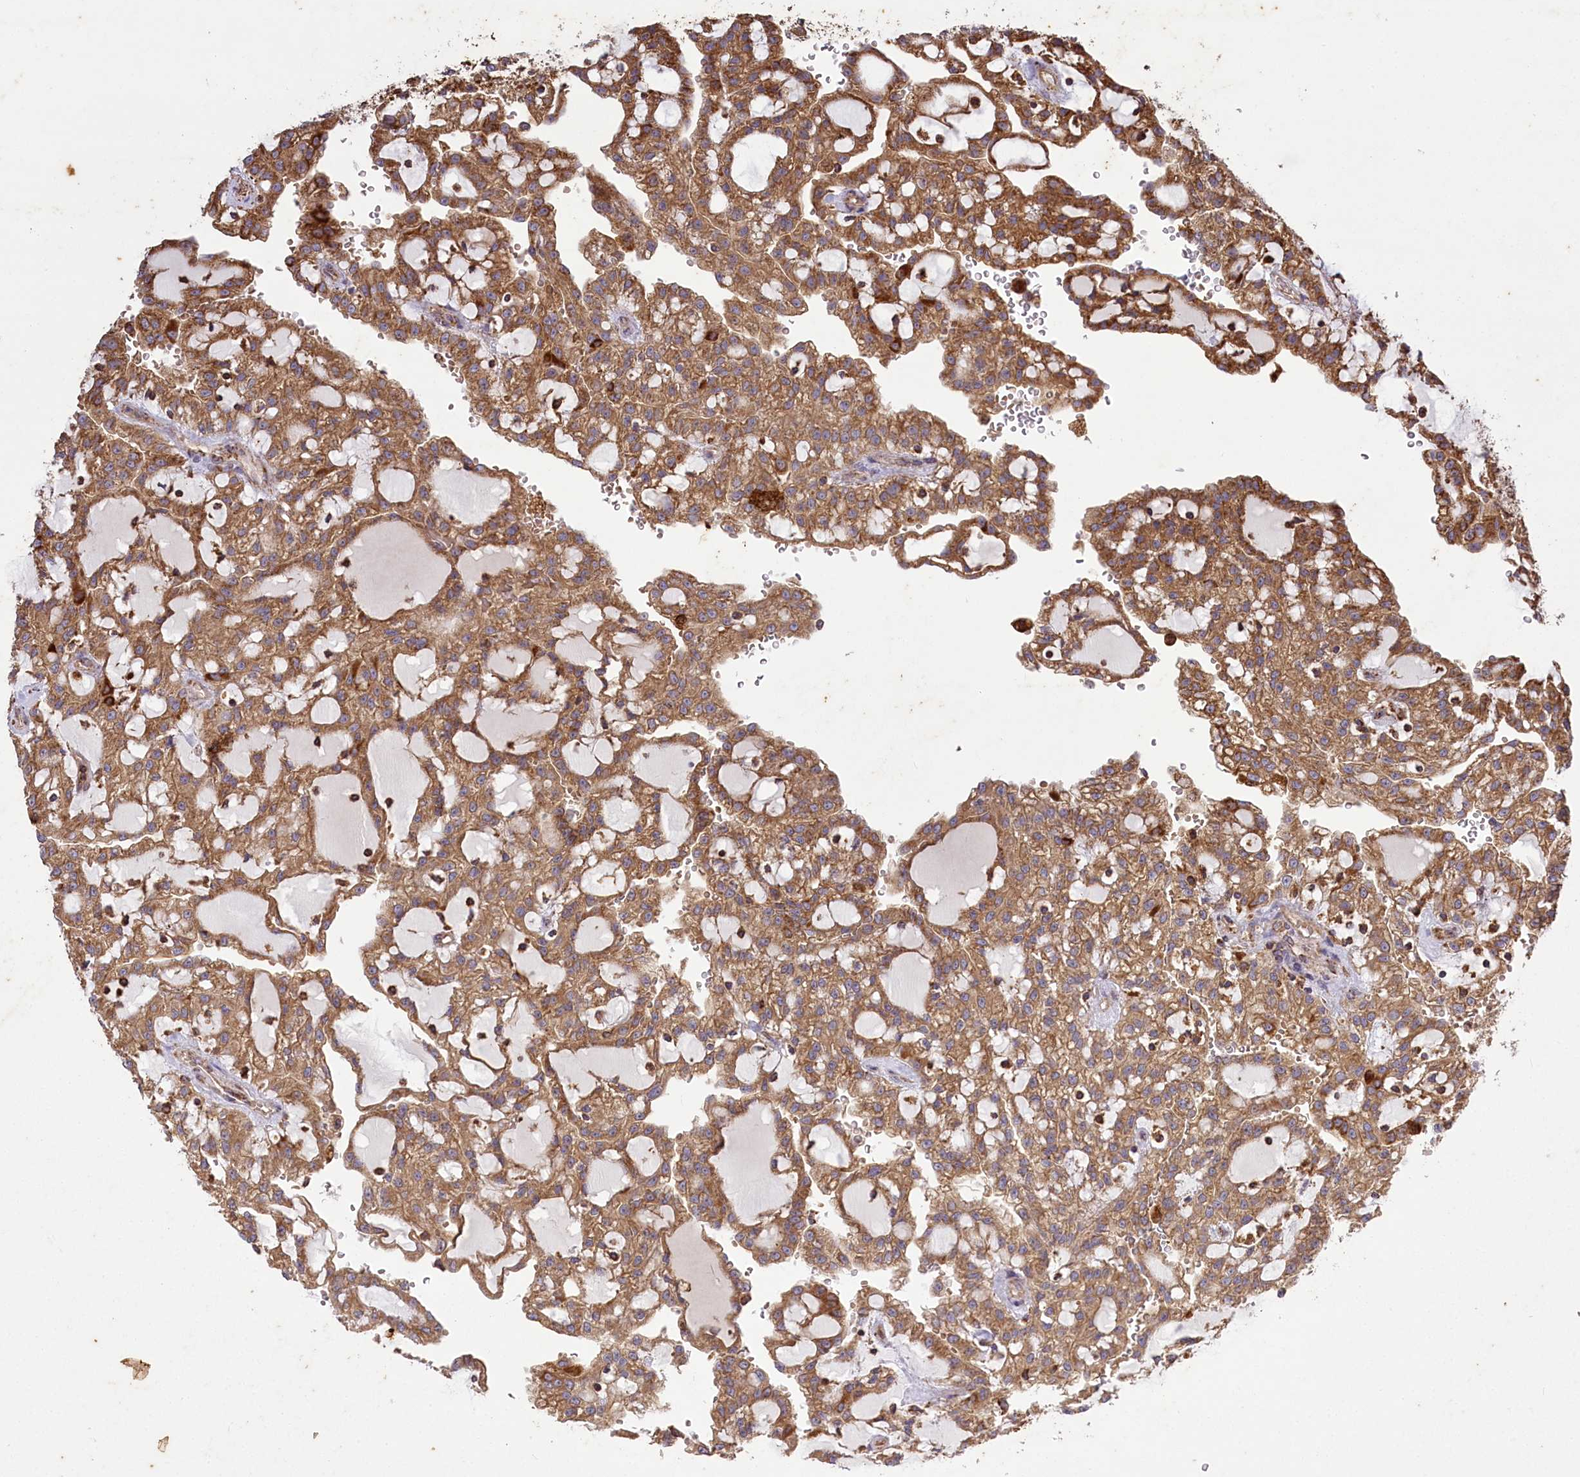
{"staining": {"intensity": "moderate", "quantity": ">75%", "location": "cytoplasmic/membranous"}, "tissue": "renal cancer", "cell_type": "Tumor cells", "image_type": "cancer", "snomed": [{"axis": "morphology", "description": "Adenocarcinoma, NOS"}, {"axis": "topography", "description": "Kidney"}], "caption": "A photomicrograph of human renal cancer stained for a protein demonstrates moderate cytoplasmic/membranous brown staining in tumor cells.", "gene": "CARD19", "patient": {"sex": "male", "age": 63}}